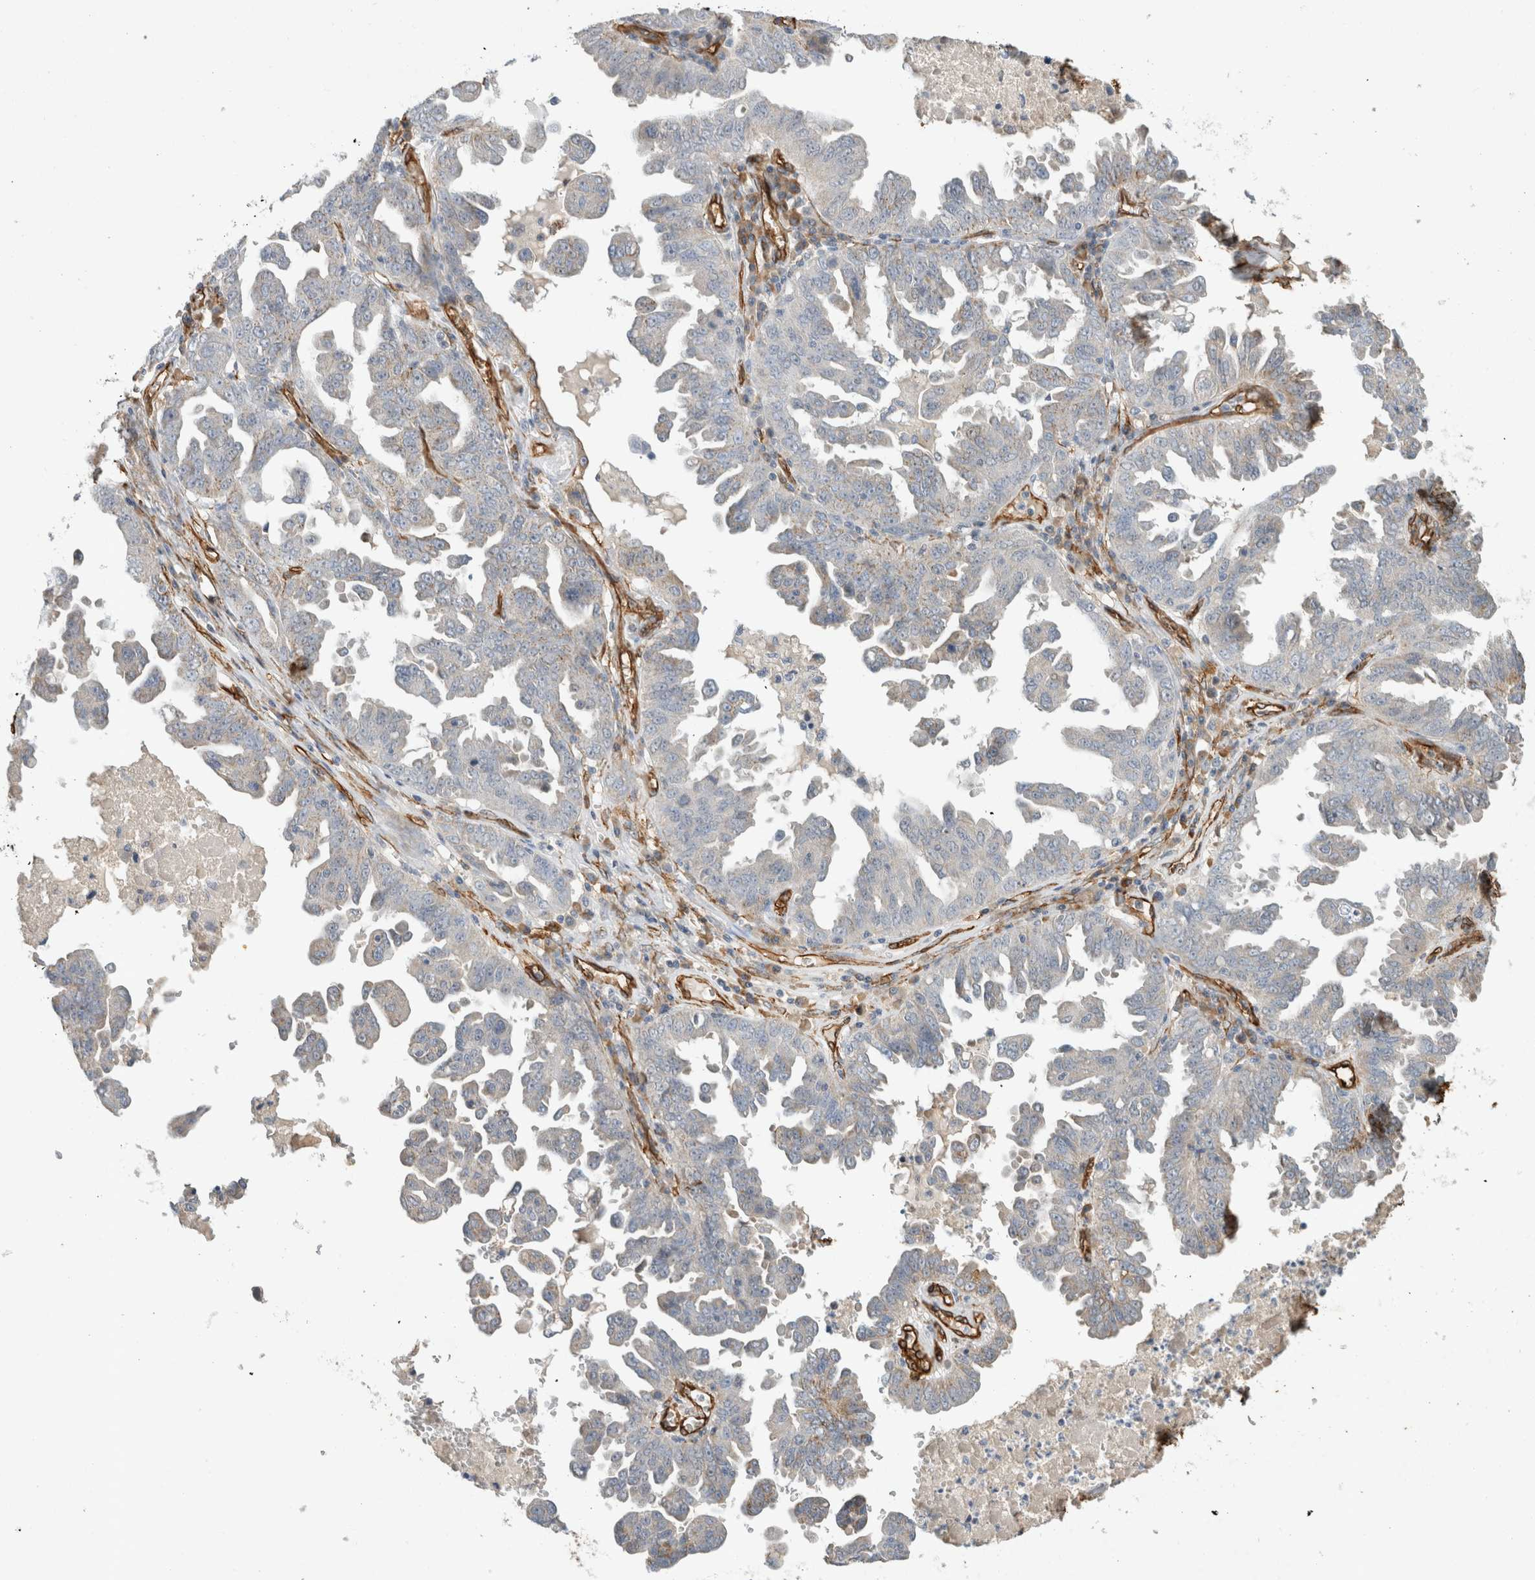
{"staining": {"intensity": "negative", "quantity": "none", "location": "none"}, "tissue": "ovarian cancer", "cell_type": "Tumor cells", "image_type": "cancer", "snomed": [{"axis": "morphology", "description": "Carcinoma, endometroid"}, {"axis": "topography", "description": "Ovary"}], "caption": "Image shows no protein expression in tumor cells of endometroid carcinoma (ovarian) tissue.", "gene": "JMJD4", "patient": {"sex": "female", "age": 62}}